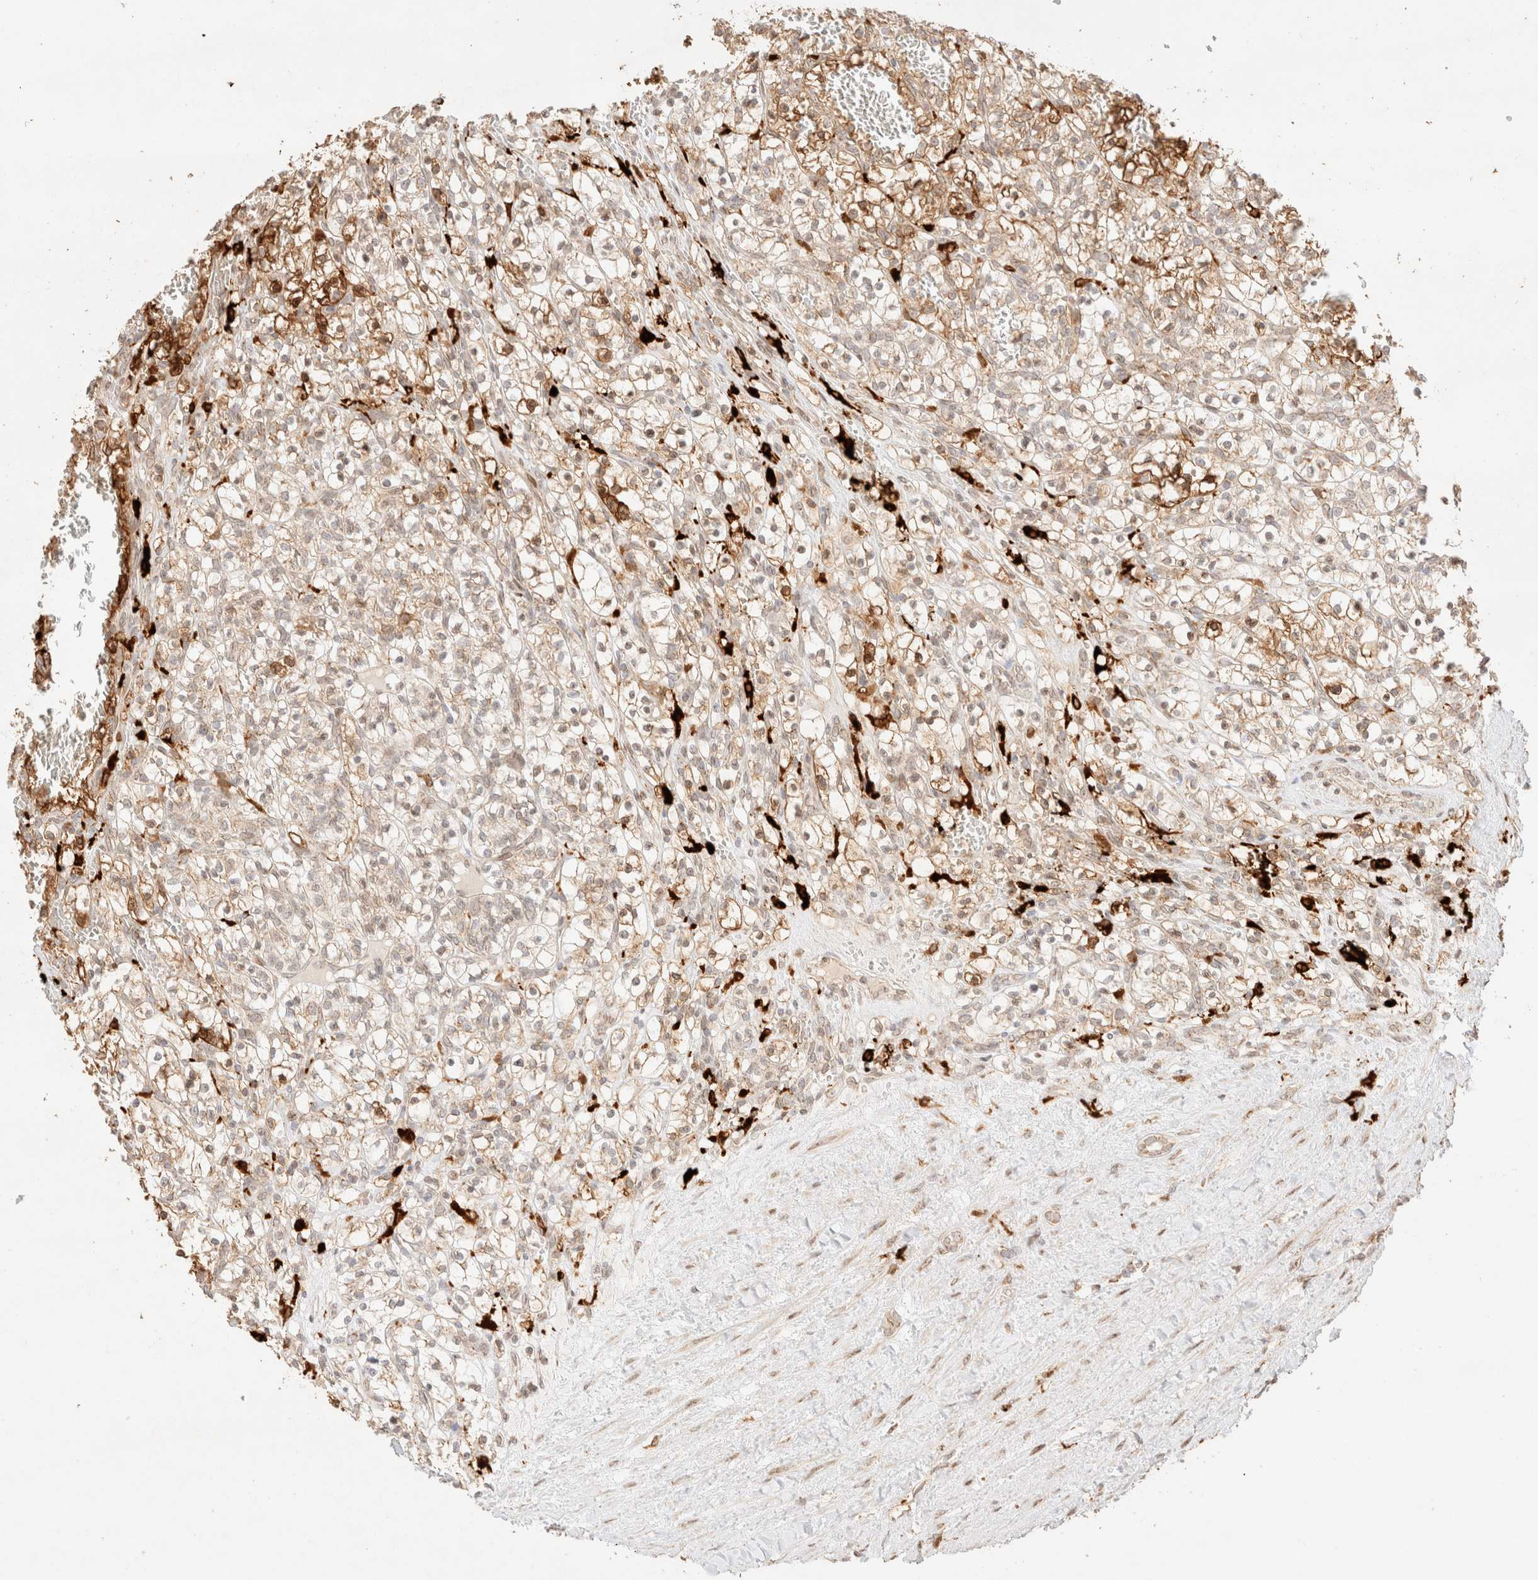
{"staining": {"intensity": "moderate", "quantity": ">75%", "location": "cytoplasmic/membranous"}, "tissue": "renal cancer", "cell_type": "Tumor cells", "image_type": "cancer", "snomed": [{"axis": "morphology", "description": "Adenocarcinoma, NOS"}, {"axis": "topography", "description": "Kidney"}], "caption": "Renal cancer stained for a protein (brown) demonstrates moderate cytoplasmic/membranous positive expression in about >75% of tumor cells.", "gene": "TACO1", "patient": {"sex": "female", "age": 57}}